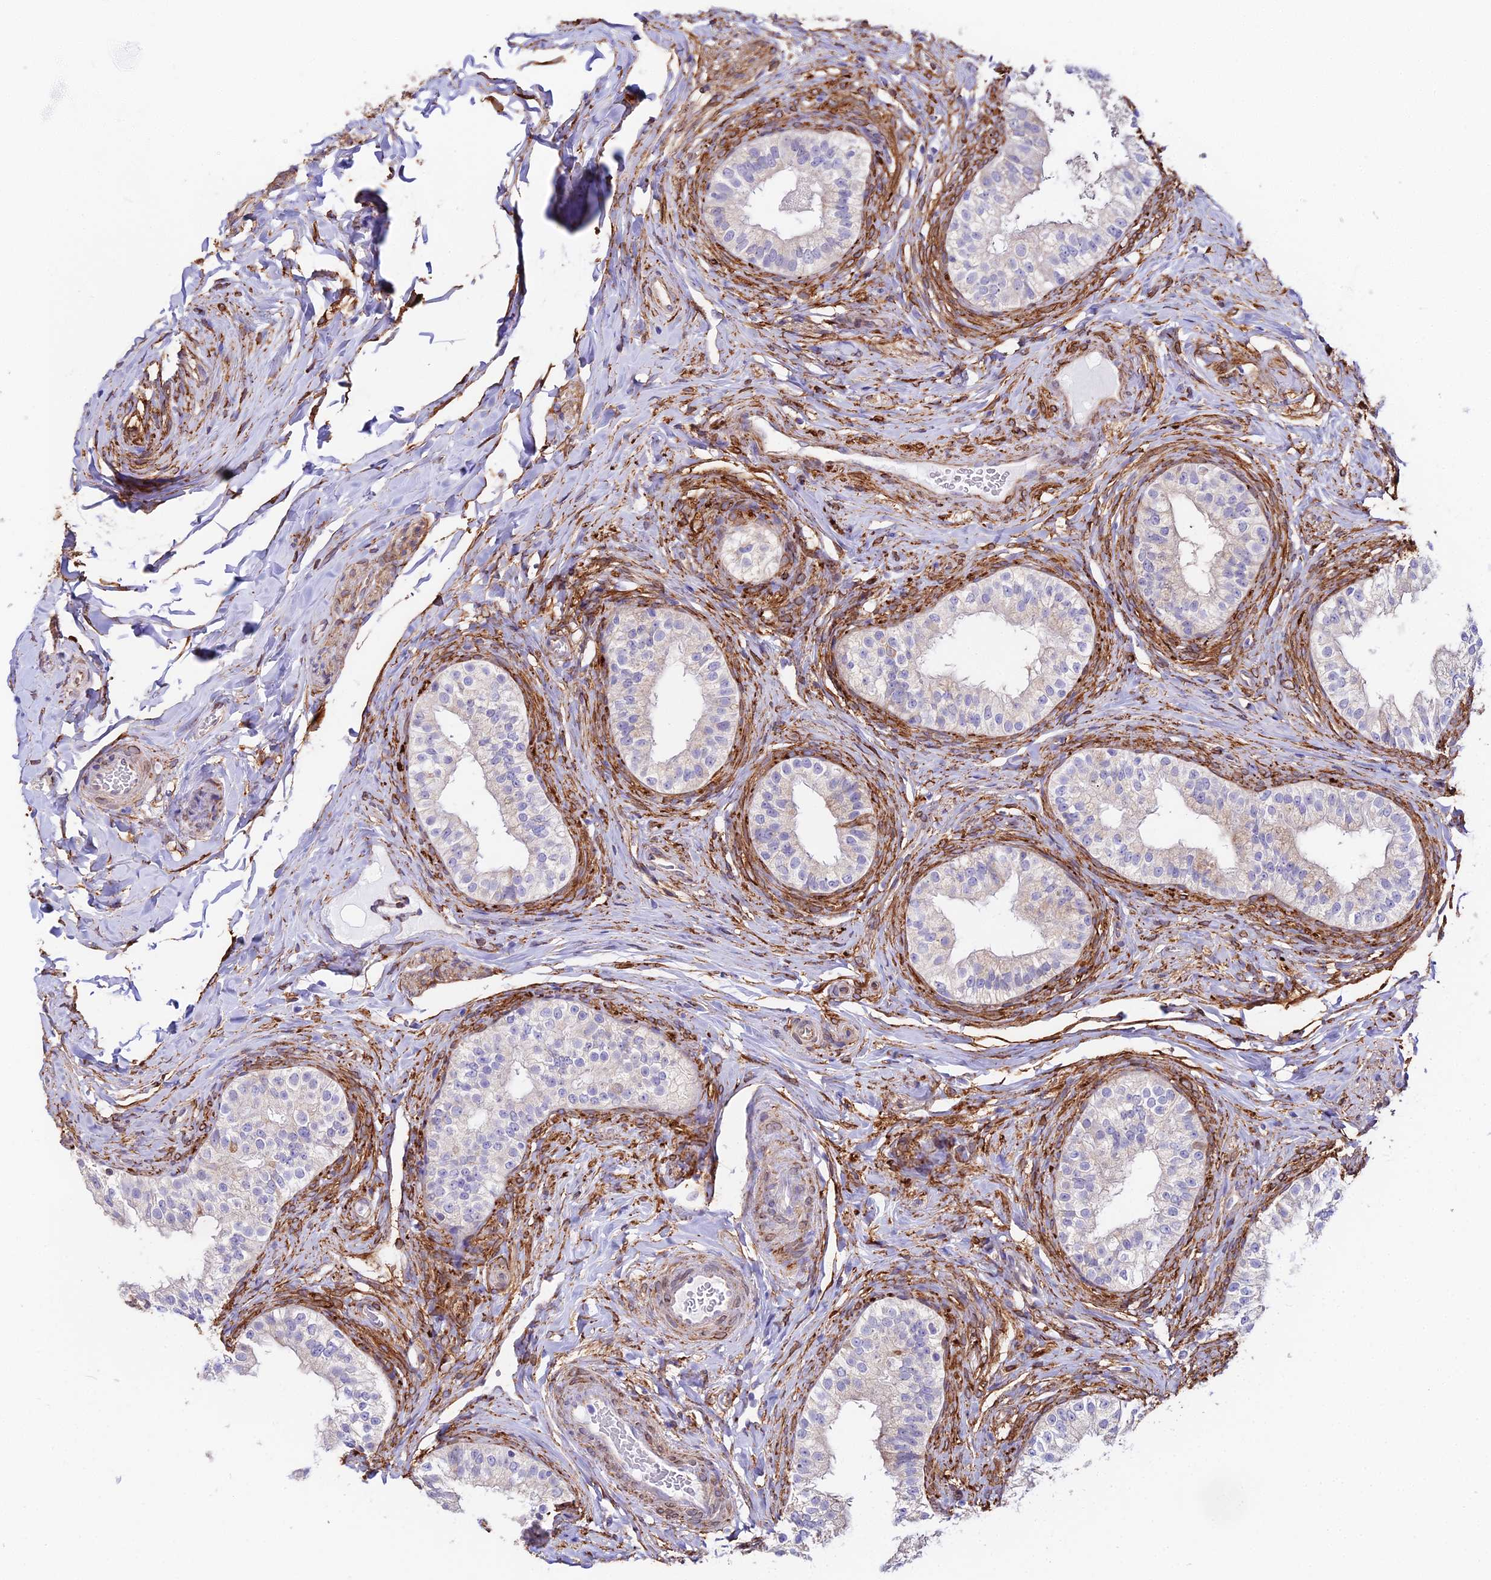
{"staining": {"intensity": "weak", "quantity": "25%-75%", "location": "cytoplasmic/membranous"}, "tissue": "epididymis", "cell_type": "Glandular cells", "image_type": "normal", "snomed": [{"axis": "morphology", "description": "Normal tissue, NOS"}, {"axis": "topography", "description": "Epididymis"}], "caption": "The image displays immunohistochemical staining of unremarkable epididymis. There is weak cytoplasmic/membranous expression is present in about 25%-75% of glandular cells.", "gene": "MXRA7", "patient": {"sex": "male", "age": 49}}